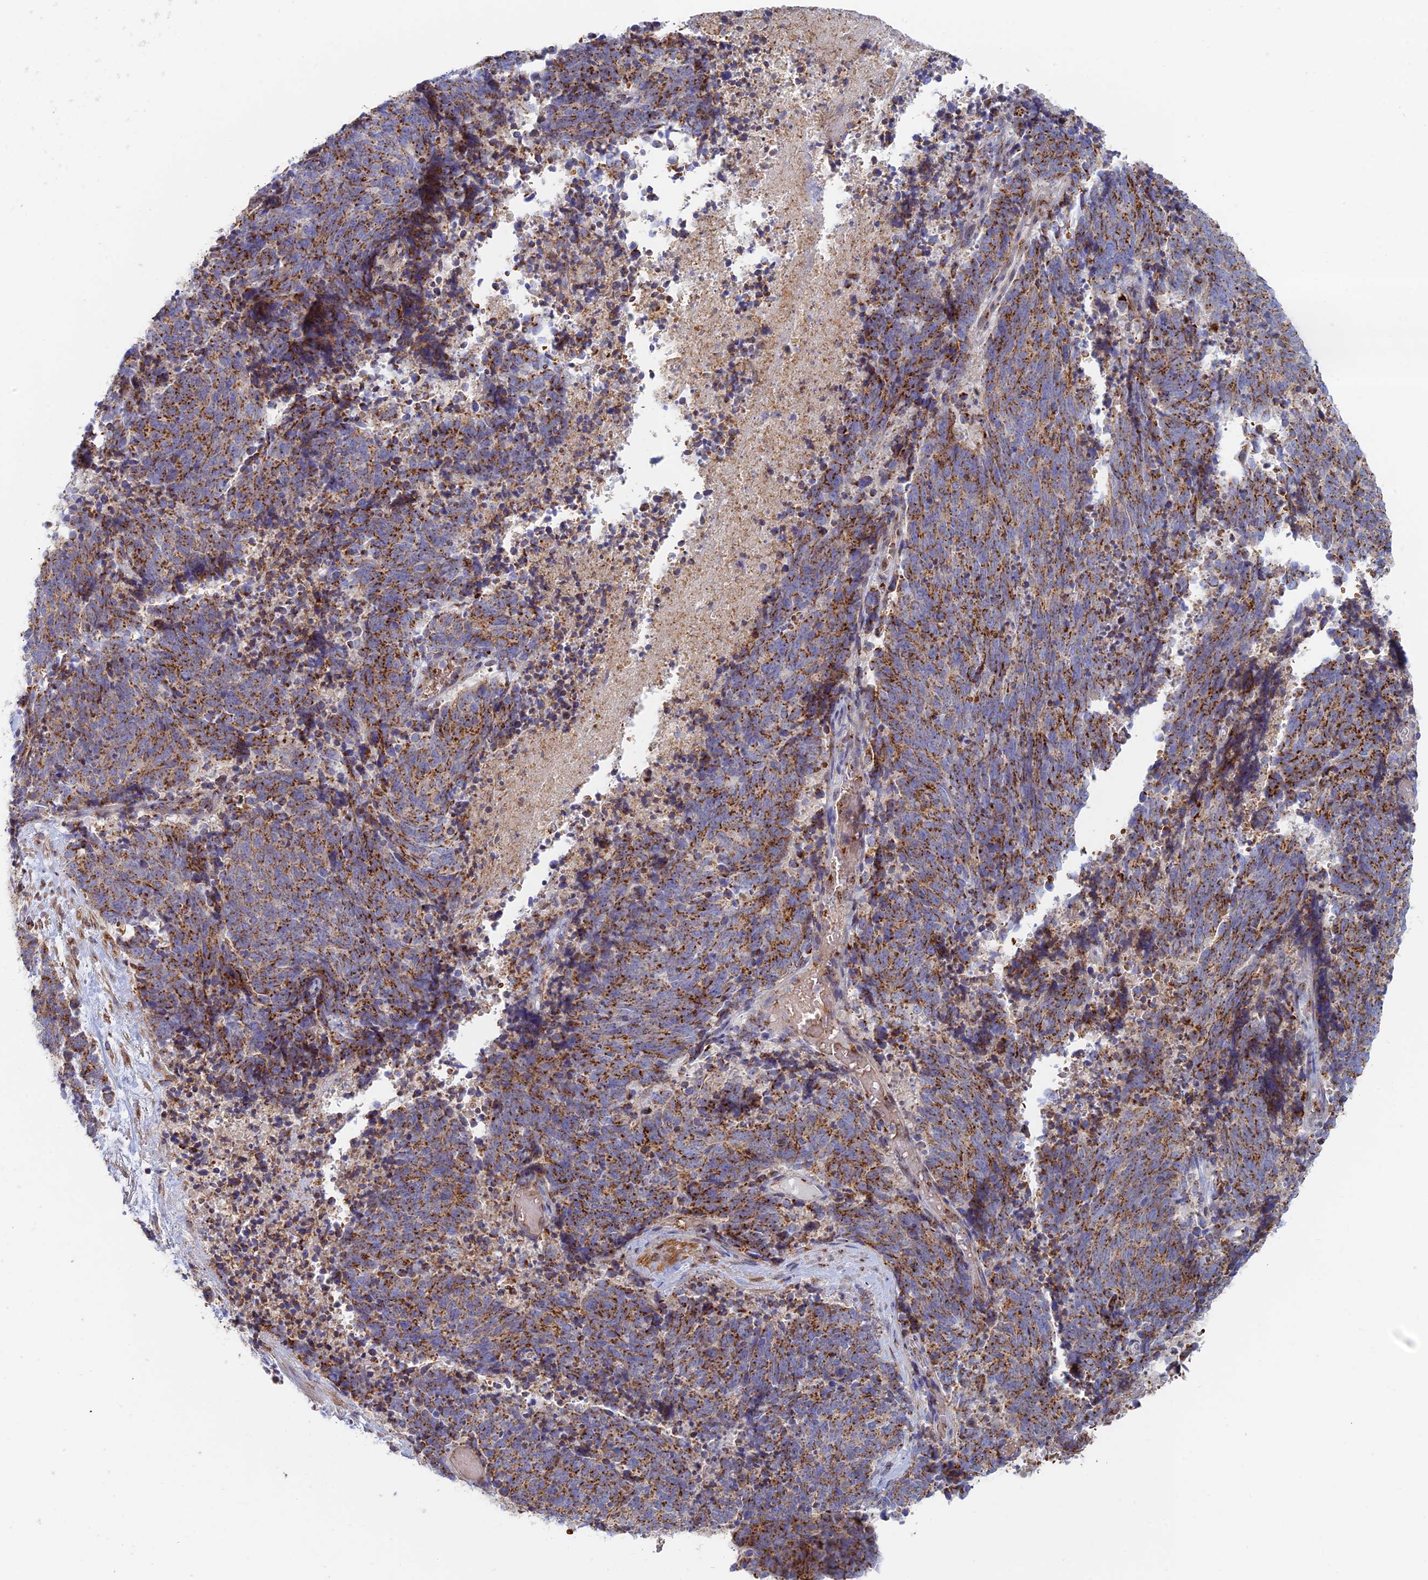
{"staining": {"intensity": "moderate", "quantity": ">75%", "location": "cytoplasmic/membranous"}, "tissue": "cervical cancer", "cell_type": "Tumor cells", "image_type": "cancer", "snomed": [{"axis": "morphology", "description": "Squamous cell carcinoma, NOS"}, {"axis": "topography", "description": "Cervix"}], "caption": "A medium amount of moderate cytoplasmic/membranous staining is appreciated in approximately >75% of tumor cells in cervical squamous cell carcinoma tissue.", "gene": "HS2ST1", "patient": {"sex": "female", "age": 29}}